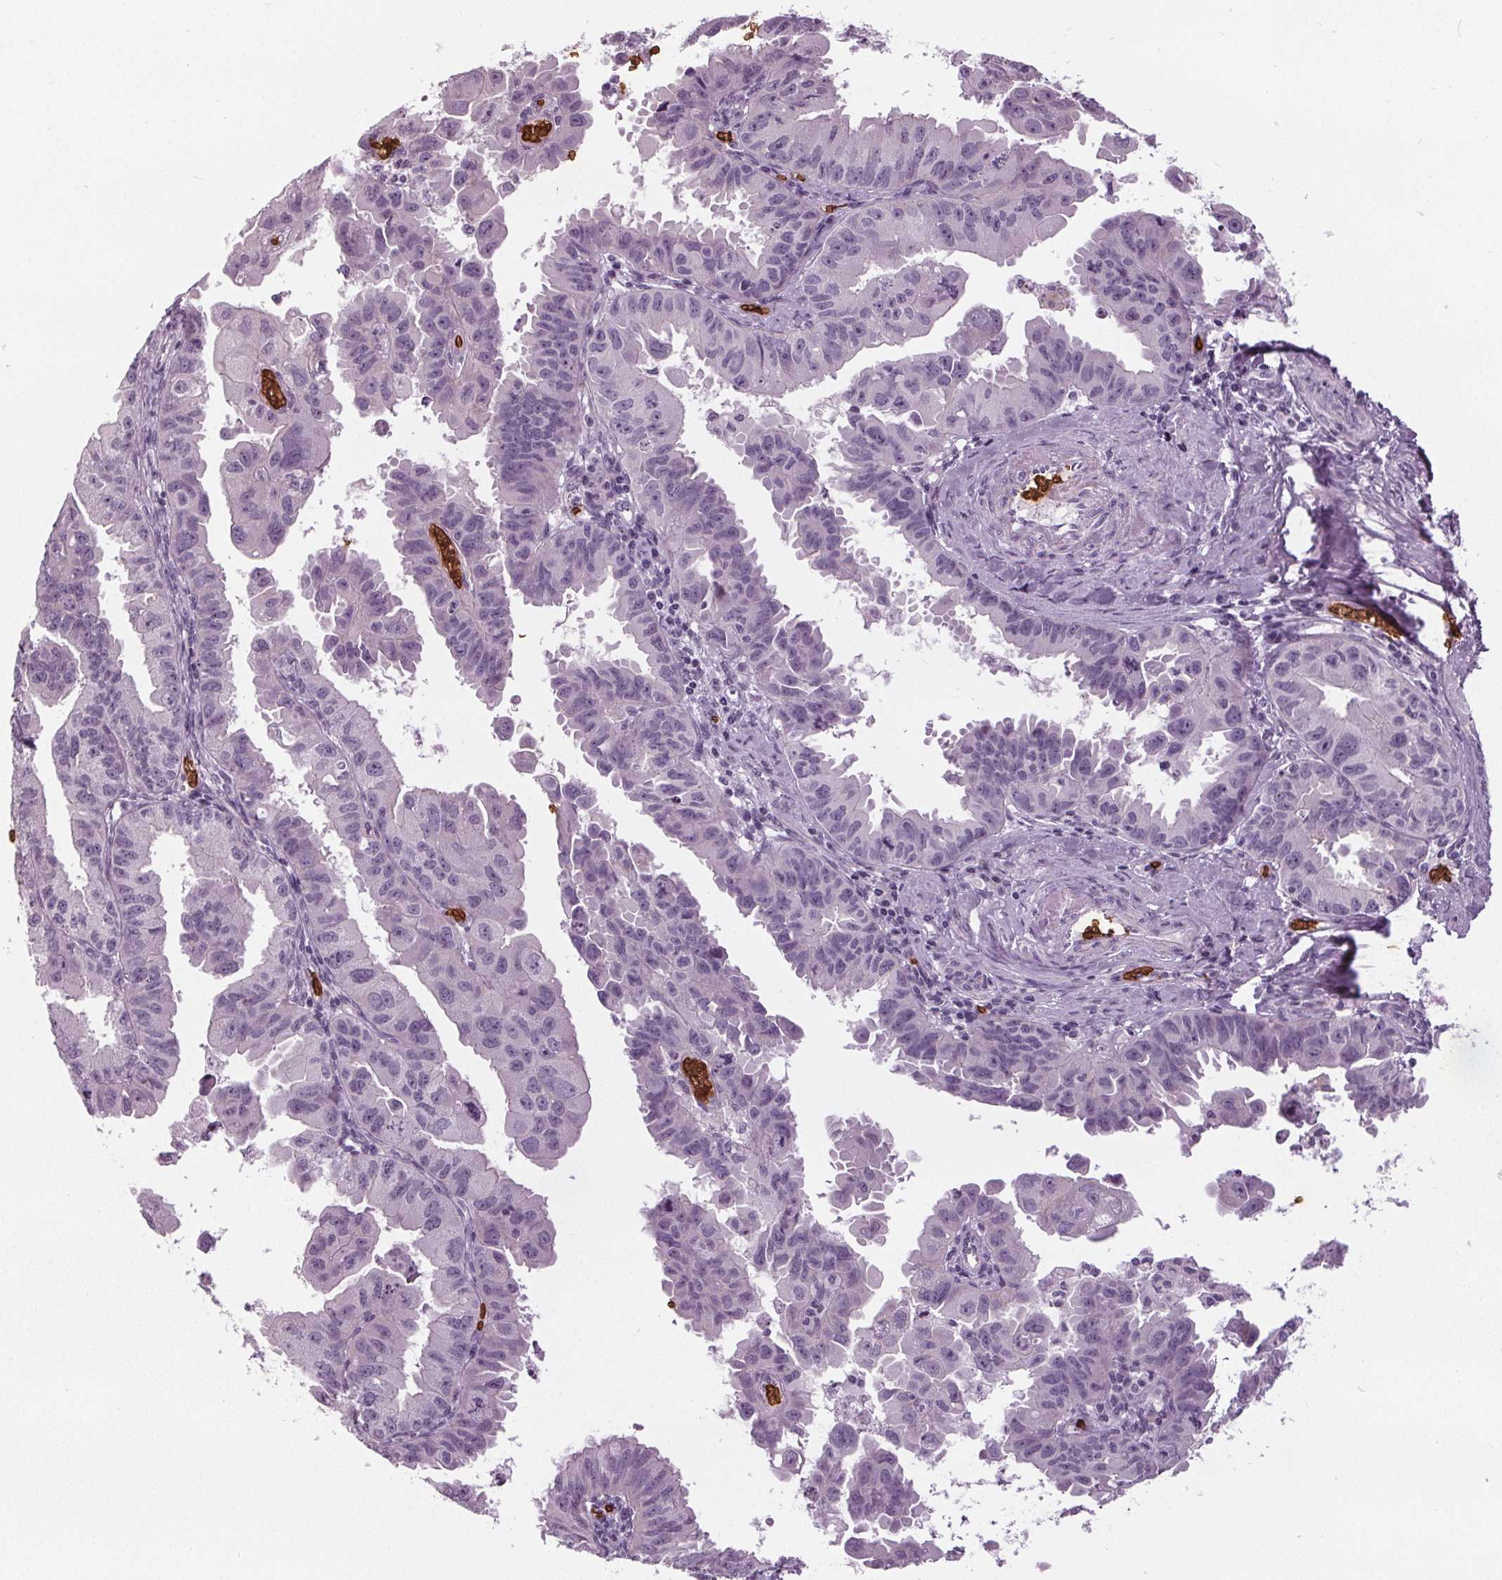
{"staining": {"intensity": "negative", "quantity": "none", "location": "none"}, "tissue": "ovarian cancer", "cell_type": "Tumor cells", "image_type": "cancer", "snomed": [{"axis": "morphology", "description": "Carcinoma, endometroid"}, {"axis": "topography", "description": "Ovary"}], "caption": "Ovarian cancer (endometroid carcinoma) was stained to show a protein in brown. There is no significant staining in tumor cells.", "gene": "SLC4A1", "patient": {"sex": "female", "age": 85}}